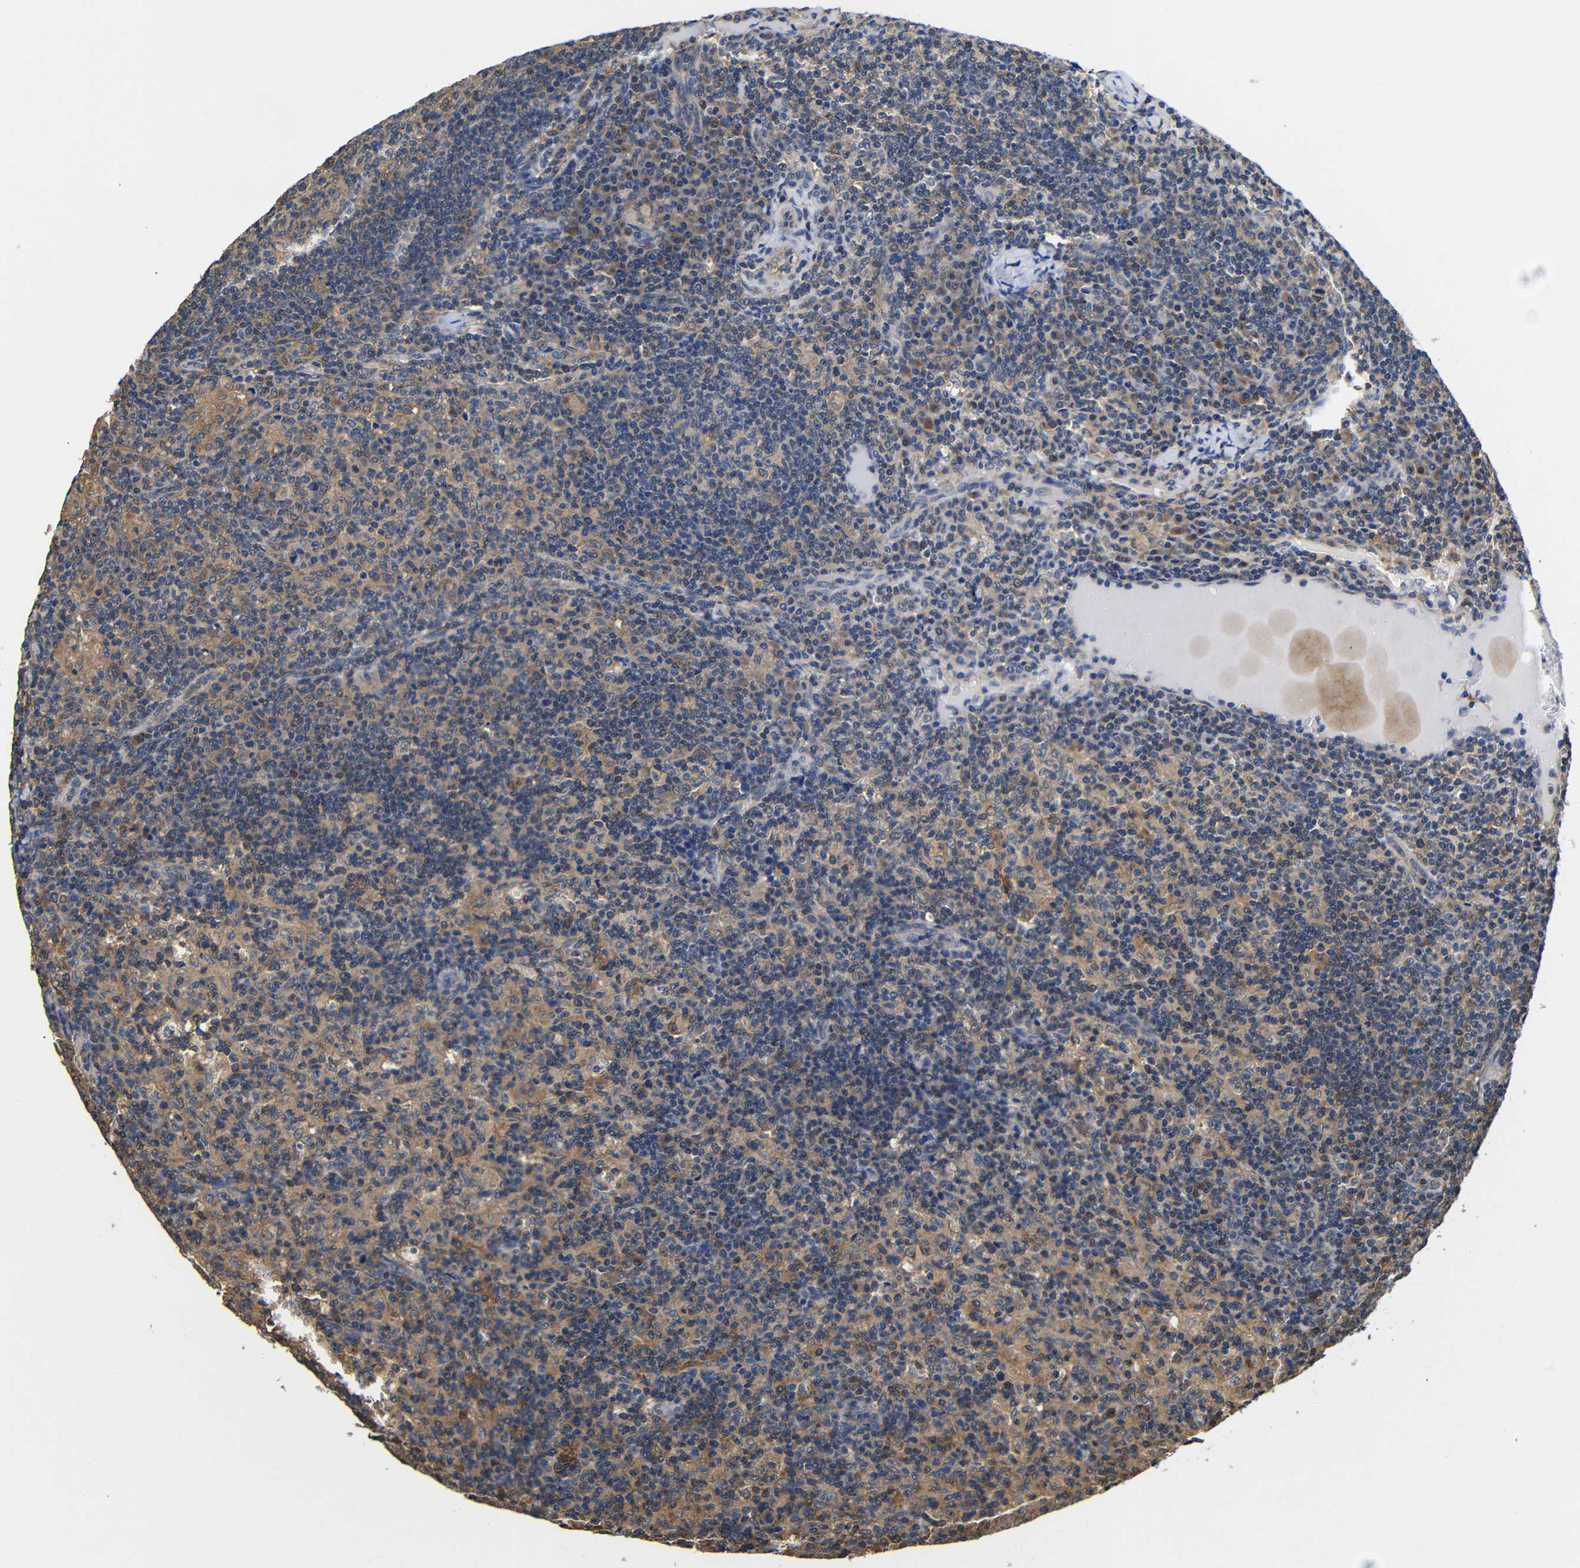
{"staining": {"intensity": "weak", "quantity": ">75%", "location": "cytoplasmic/membranous"}, "tissue": "lymph node", "cell_type": "Germinal center cells", "image_type": "normal", "snomed": [{"axis": "morphology", "description": "Normal tissue, NOS"}, {"axis": "morphology", "description": "Inflammation, NOS"}, {"axis": "topography", "description": "Lymph node"}], "caption": "DAB (3,3'-diaminobenzidine) immunohistochemical staining of normal human lymph node shows weak cytoplasmic/membranous protein expression in approximately >75% of germinal center cells. (Brightfield microscopy of DAB IHC at high magnification).", "gene": "LRRCC1", "patient": {"sex": "male", "age": 55}}